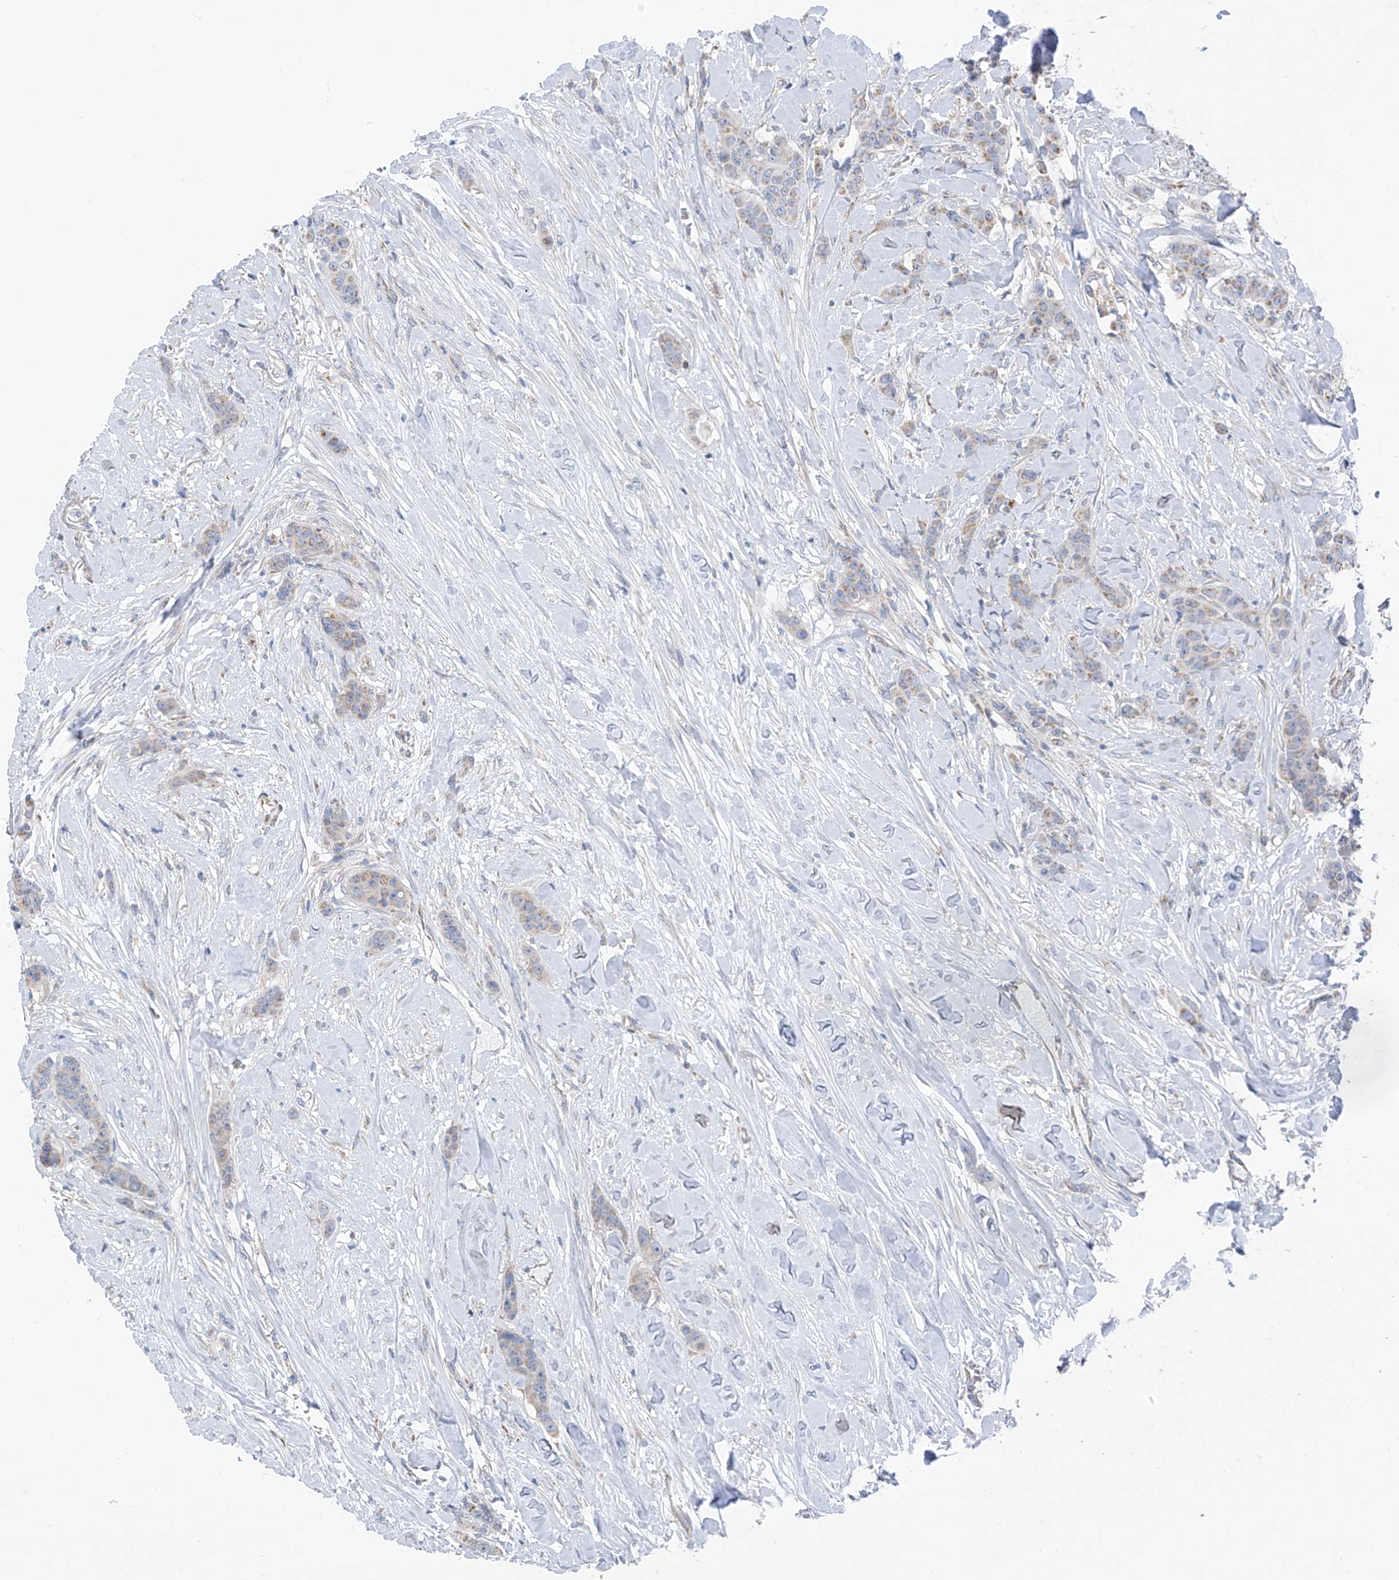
{"staining": {"intensity": "negative", "quantity": "none", "location": "none"}, "tissue": "breast cancer", "cell_type": "Tumor cells", "image_type": "cancer", "snomed": [{"axis": "morphology", "description": "Duct carcinoma"}, {"axis": "topography", "description": "Breast"}], "caption": "Breast cancer (invasive ductal carcinoma) was stained to show a protein in brown. There is no significant expression in tumor cells.", "gene": "EOMES", "patient": {"sex": "female", "age": 40}}